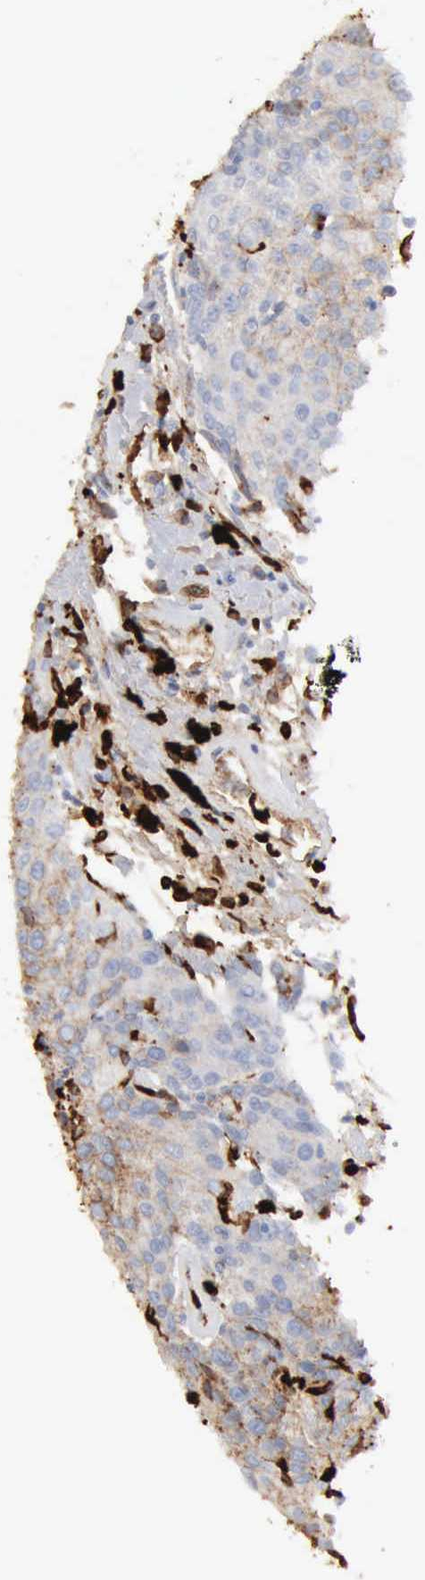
{"staining": {"intensity": "negative", "quantity": "none", "location": "none"}, "tissue": "urothelial cancer", "cell_type": "Tumor cells", "image_type": "cancer", "snomed": [{"axis": "morphology", "description": "Urothelial carcinoma, High grade"}, {"axis": "topography", "description": "Urinary bladder"}], "caption": "The immunohistochemistry image has no significant staining in tumor cells of urothelial cancer tissue. (DAB IHC, high magnification).", "gene": "C4BPA", "patient": {"sex": "female", "age": 85}}